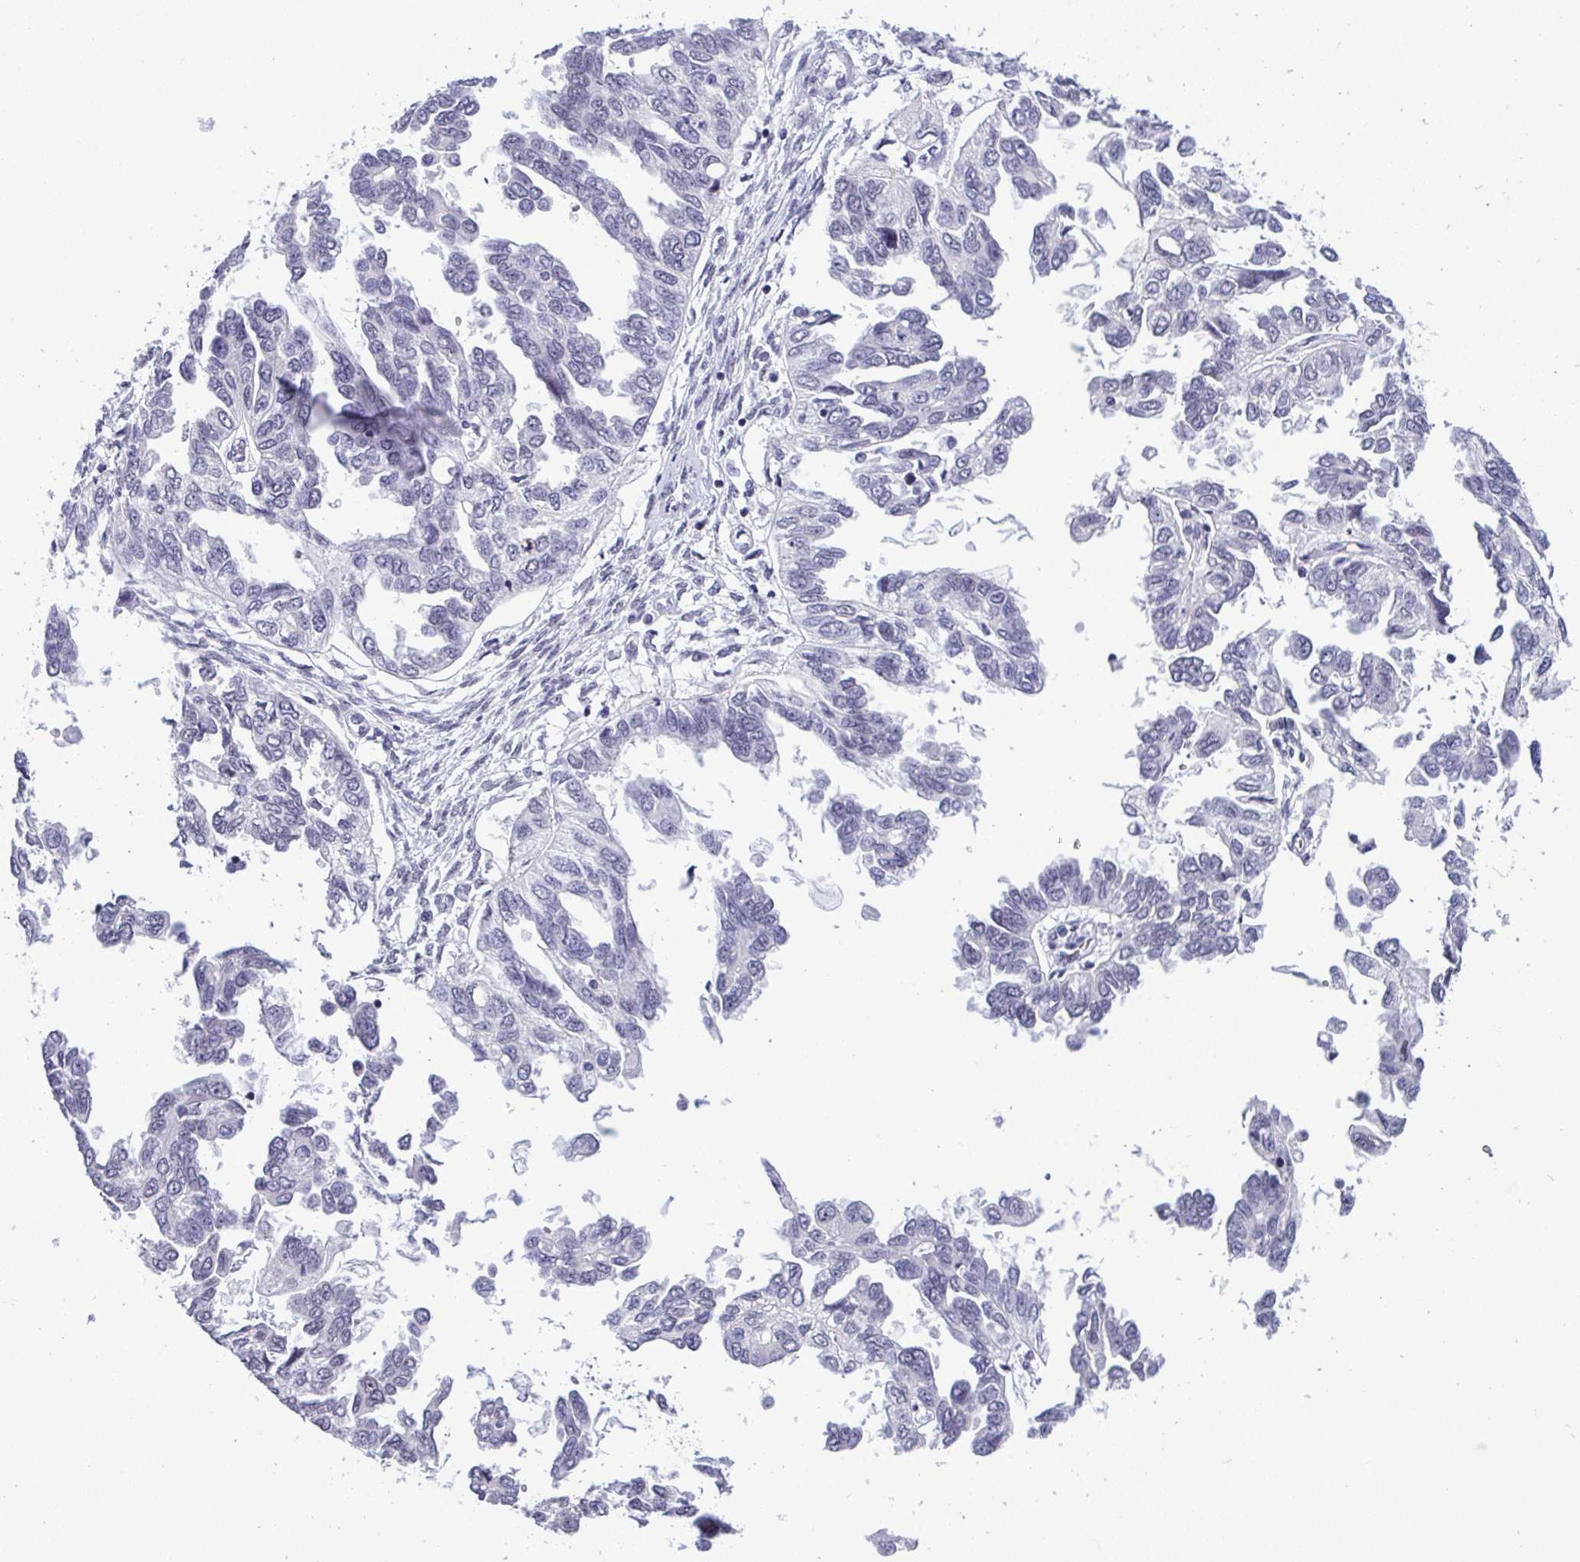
{"staining": {"intensity": "negative", "quantity": "none", "location": "none"}, "tissue": "ovarian cancer", "cell_type": "Tumor cells", "image_type": "cancer", "snomed": [{"axis": "morphology", "description": "Cystadenocarcinoma, serous, NOS"}, {"axis": "topography", "description": "Ovary"}], "caption": "A high-resolution histopathology image shows immunohistochemistry (IHC) staining of ovarian cancer (serous cystadenocarcinoma), which shows no significant positivity in tumor cells.", "gene": "YBX2", "patient": {"sex": "female", "age": 53}}